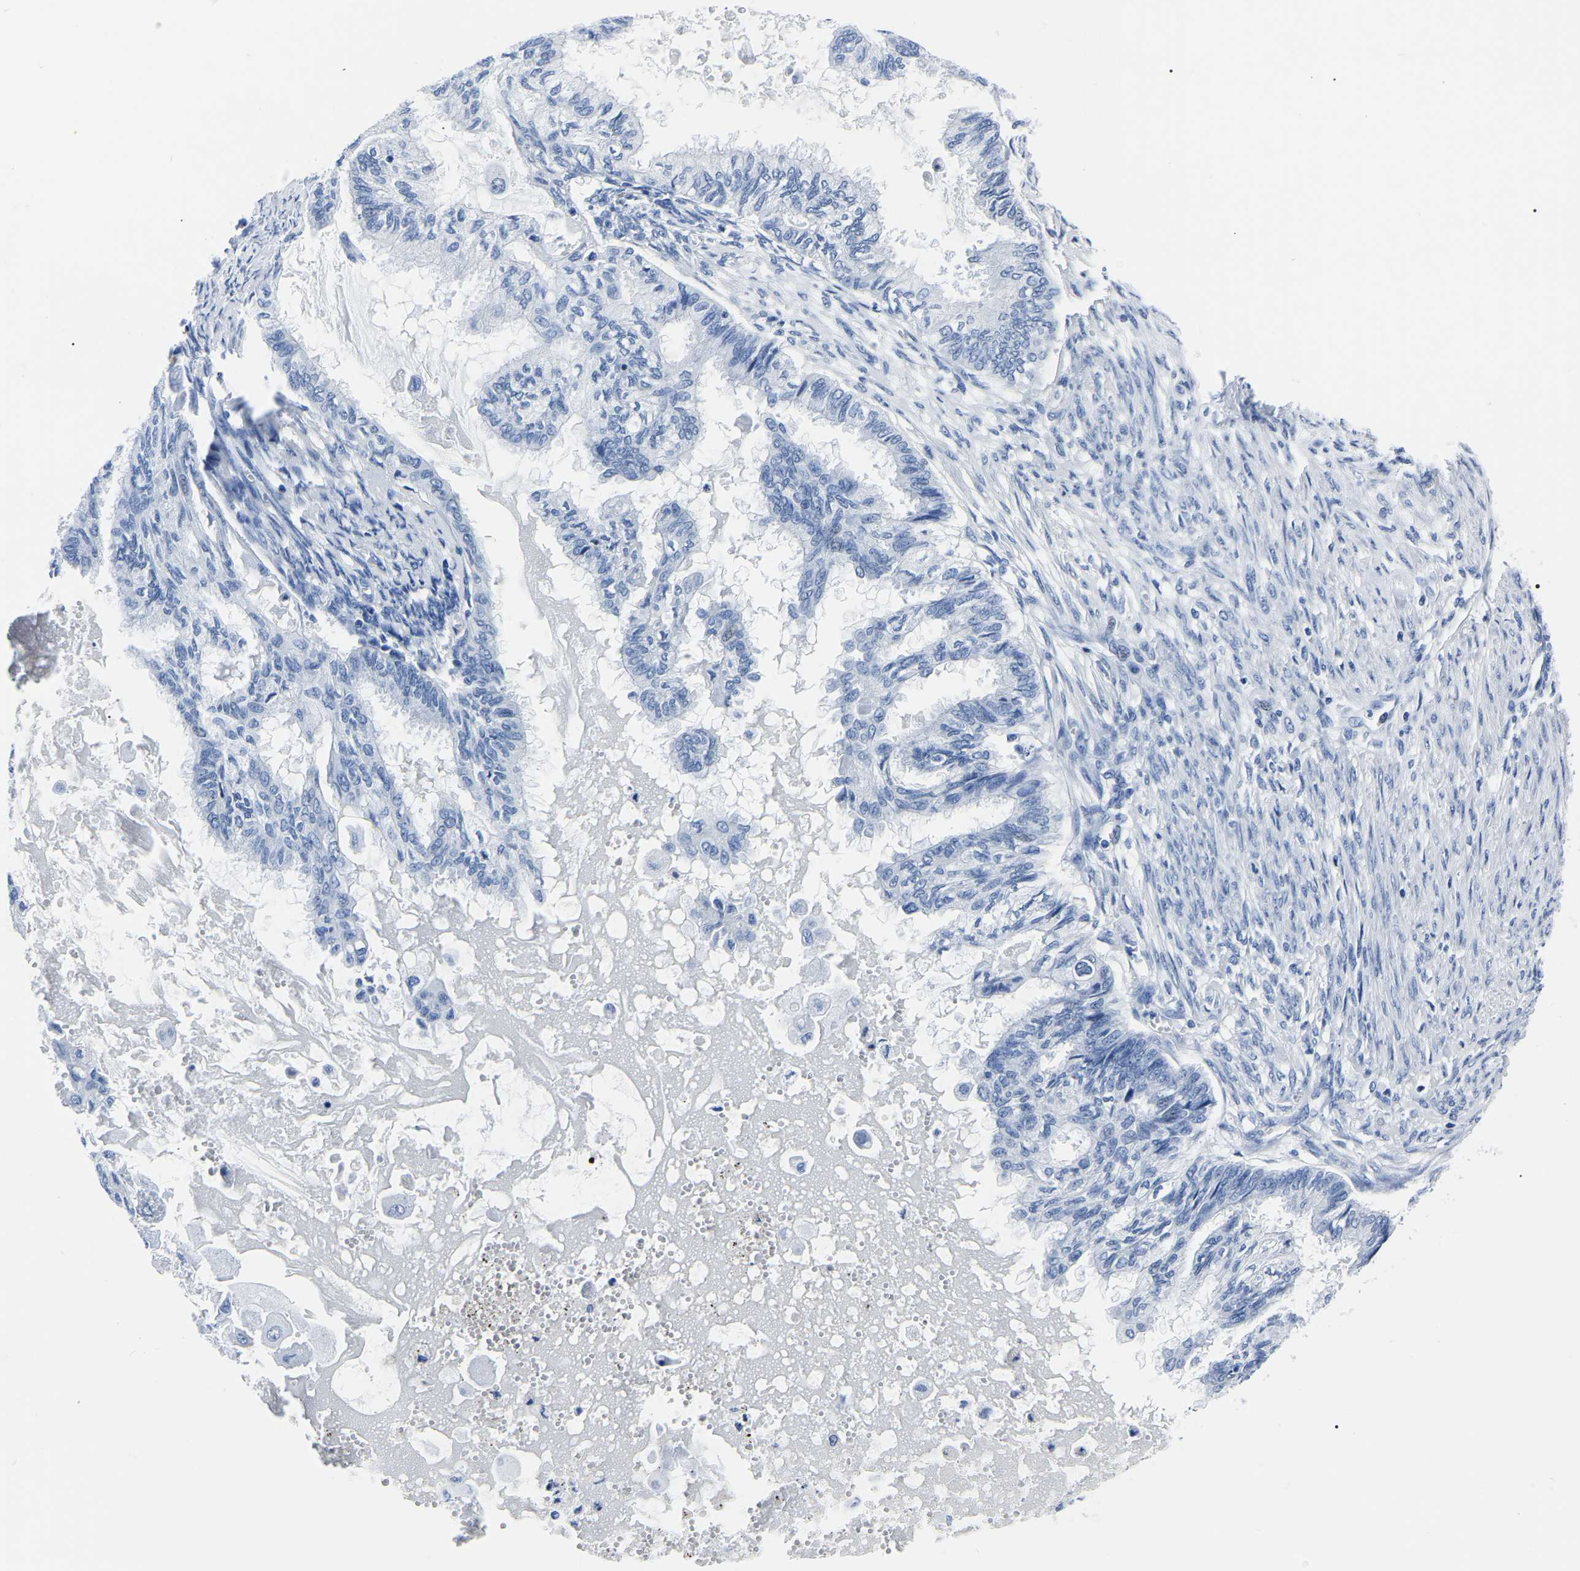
{"staining": {"intensity": "negative", "quantity": "none", "location": "none"}, "tissue": "cervical cancer", "cell_type": "Tumor cells", "image_type": "cancer", "snomed": [{"axis": "morphology", "description": "Normal tissue, NOS"}, {"axis": "morphology", "description": "Adenocarcinoma, NOS"}, {"axis": "topography", "description": "Cervix"}, {"axis": "topography", "description": "Endometrium"}], "caption": "Adenocarcinoma (cervical) was stained to show a protein in brown. There is no significant positivity in tumor cells.", "gene": "IMPG2", "patient": {"sex": "female", "age": 86}}